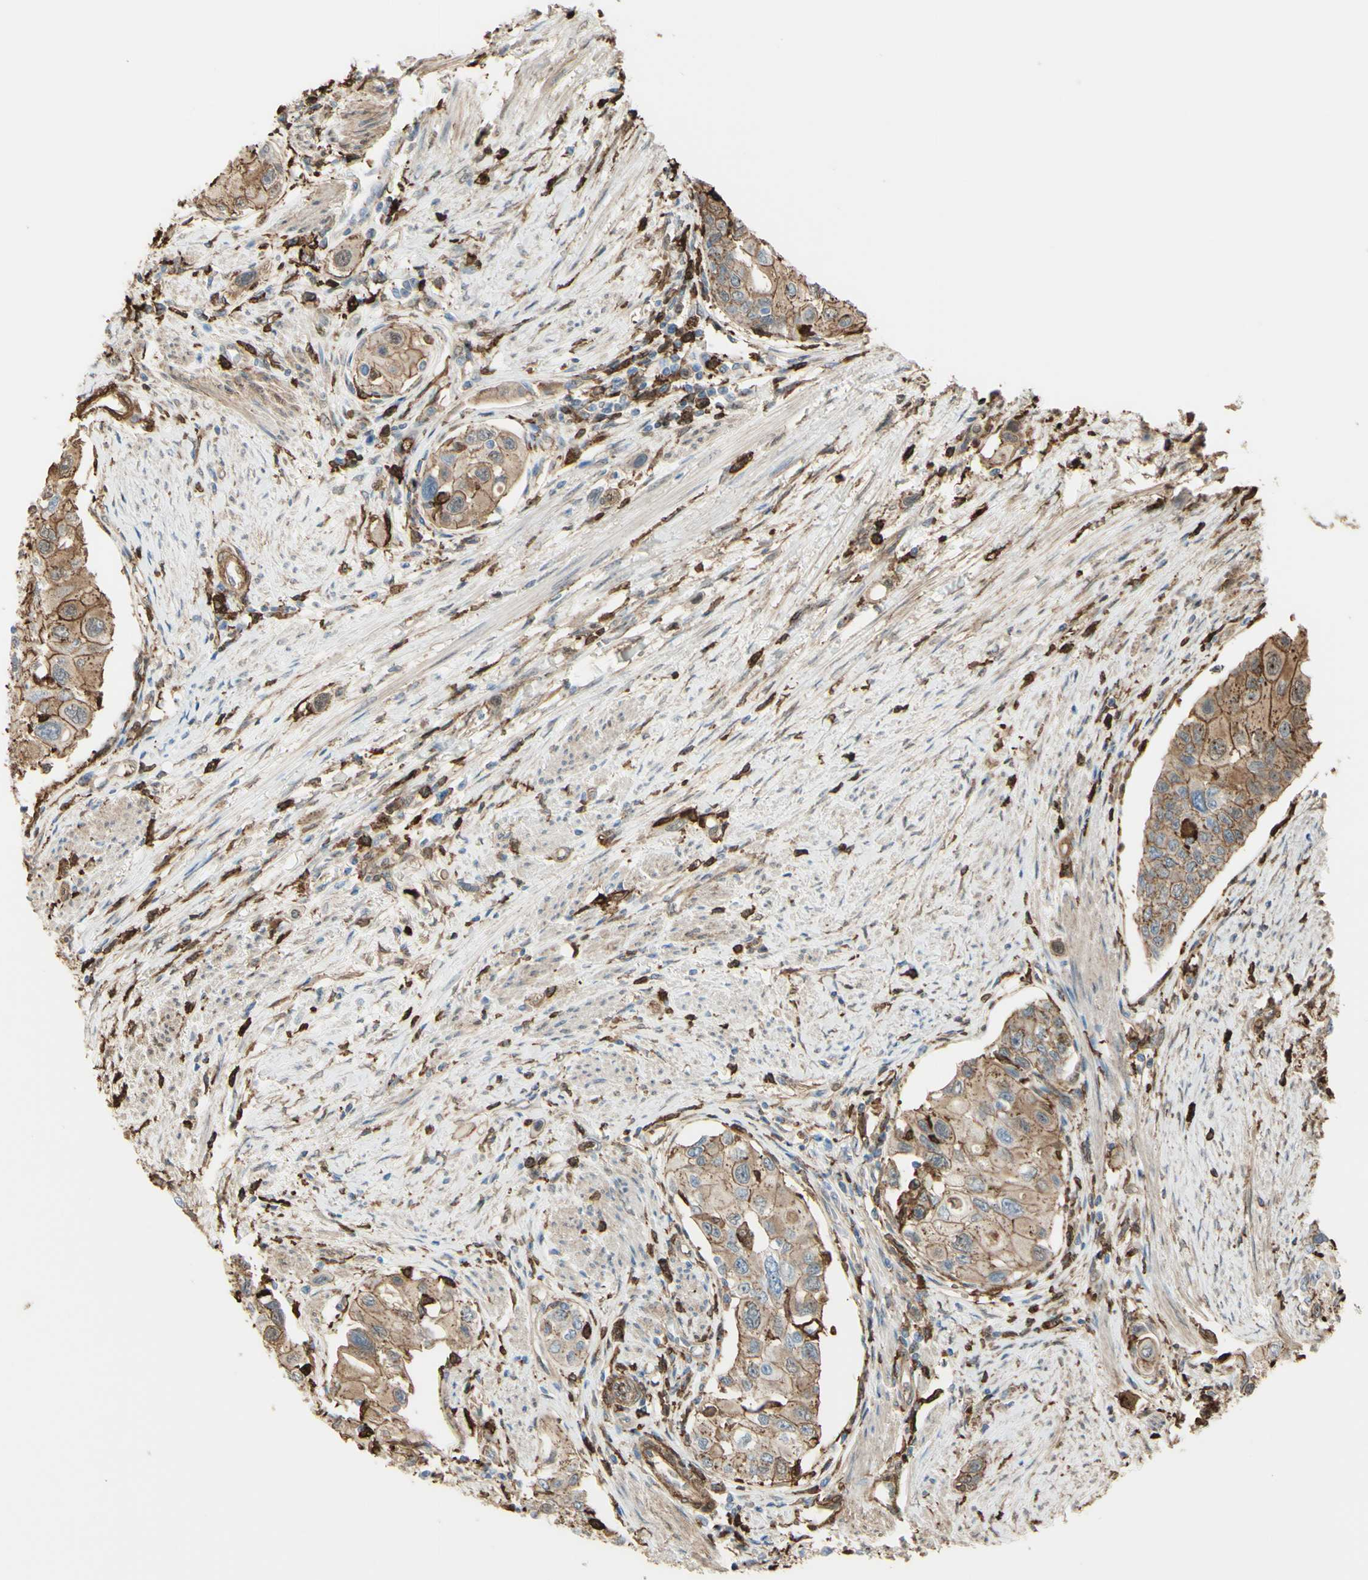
{"staining": {"intensity": "moderate", "quantity": "25%-75%", "location": "cytoplasmic/membranous"}, "tissue": "urothelial cancer", "cell_type": "Tumor cells", "image_type": "cancer", "snomed": [{"axis": "morphology", "description": "Urothelial carcinoma, High grade"}, {"axis": "topography", "description": "Urinary bladder"}], "caption": "IHC staining of urothelial cancer, which shows medium levels of moderate cytoplasmic/membranous staining in approximately 25%-75% of tumor cells indicating moderate cytoplasmic/membranous protein positivity. The staining was performed using DAB (3,3'-diaminobenzidine) (brown) for protein detection and nuclei were counterstained in hematoxylin (blue).", "gene": "GSN", "patient": {"sex": "female", "age": 56}}